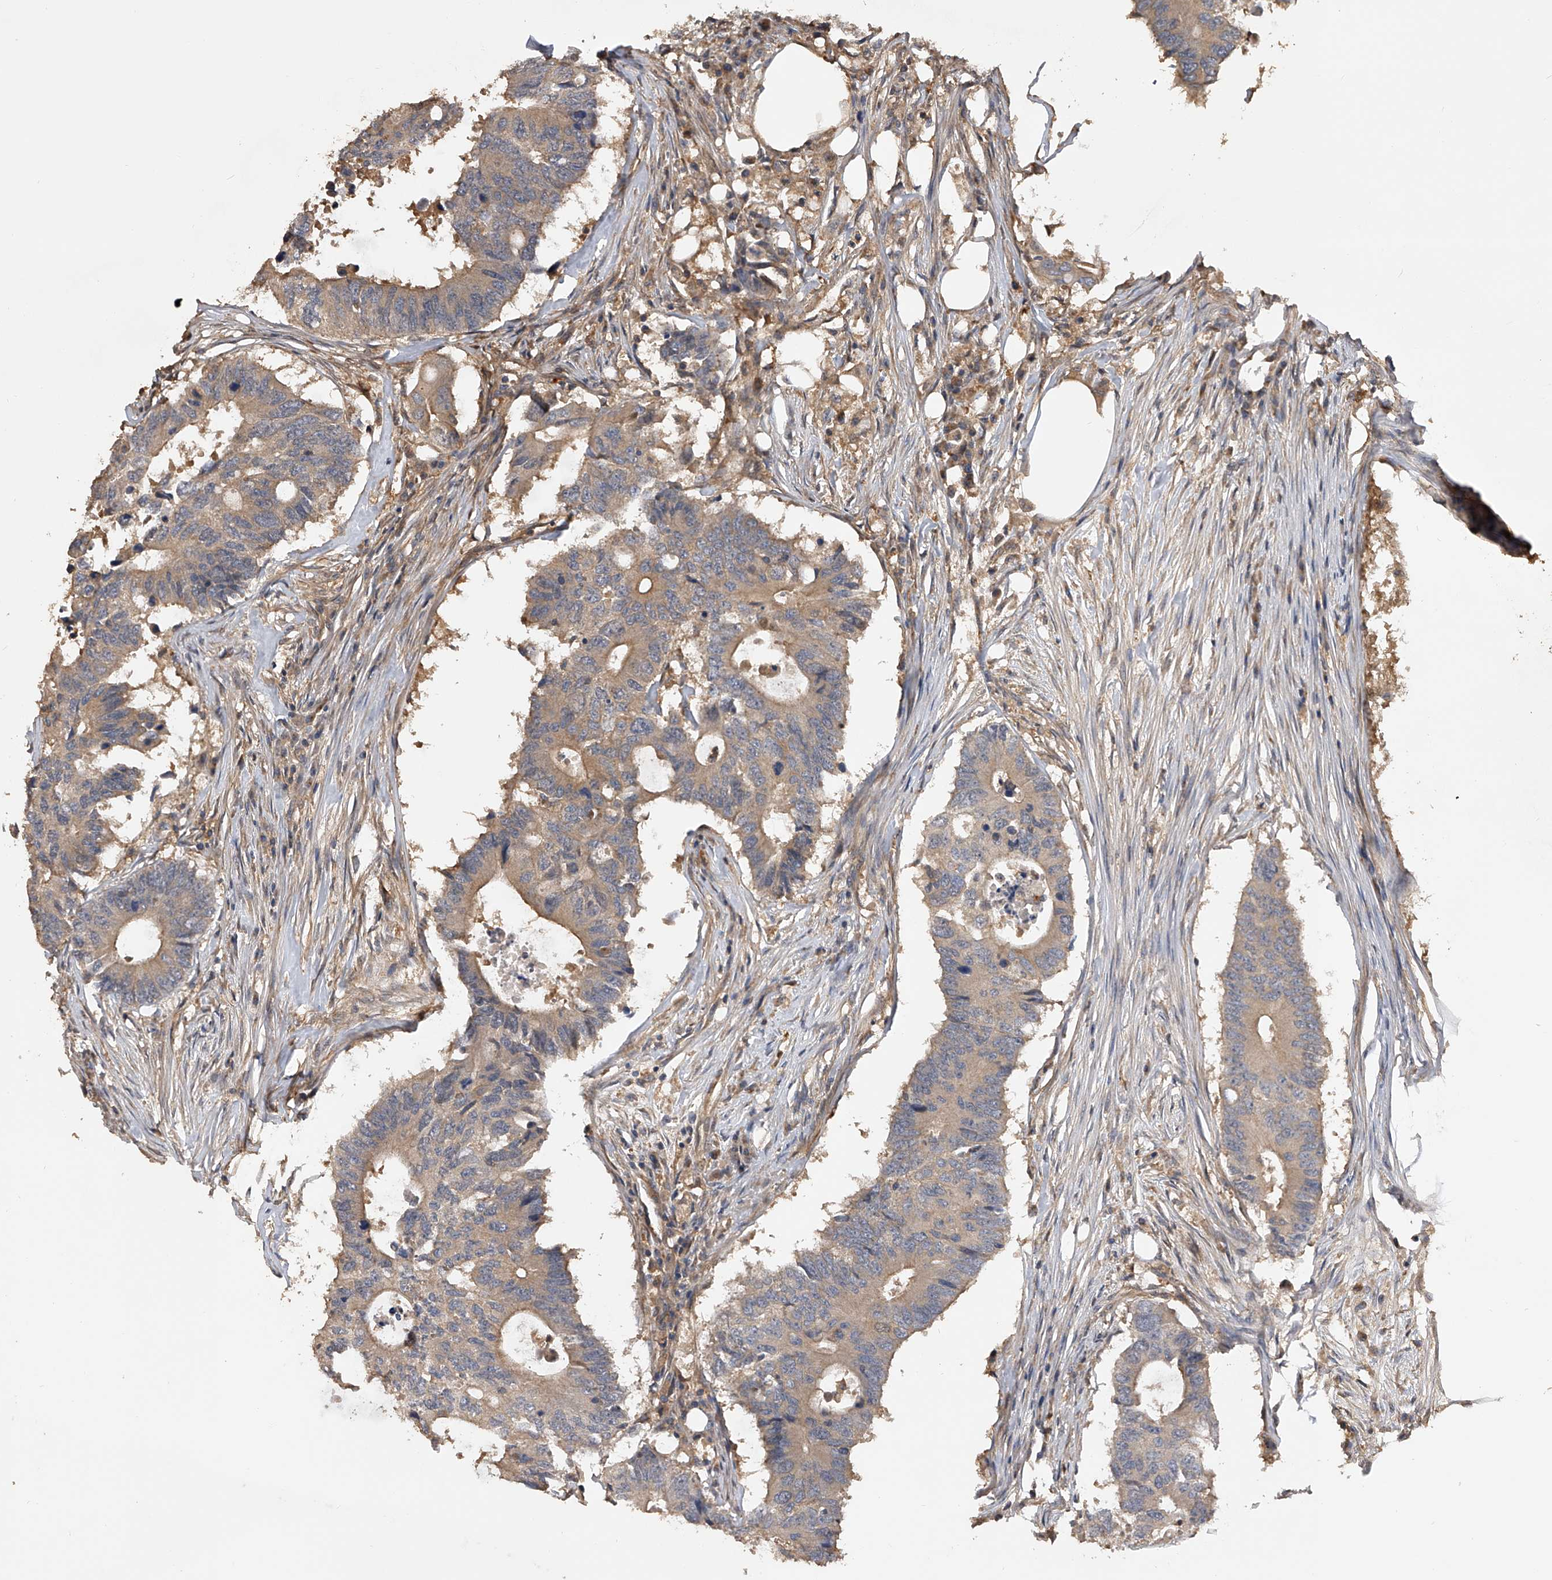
{"staining": {"intensity": "moderate", "quantity": ">75%", "location": "cytoplasmic/membranous"}, "tissue": "colorectal cancer", "cell_type": "Tumor cells", "image_type": "cancer", "snomed": [{"axis": "morphology", "description": "Adenocarcinoma, NOS"}, {"axis": "topography", "description": "Colon"}], "caption": "Adenocarcinoma (colorectal) stained with immunohistochemistry displays moderate cytoplasmic/membranous positivity in about >75% of tumor cells.", "gene": "PTPRA", "patient": {"sex": "male", "age": 71}}